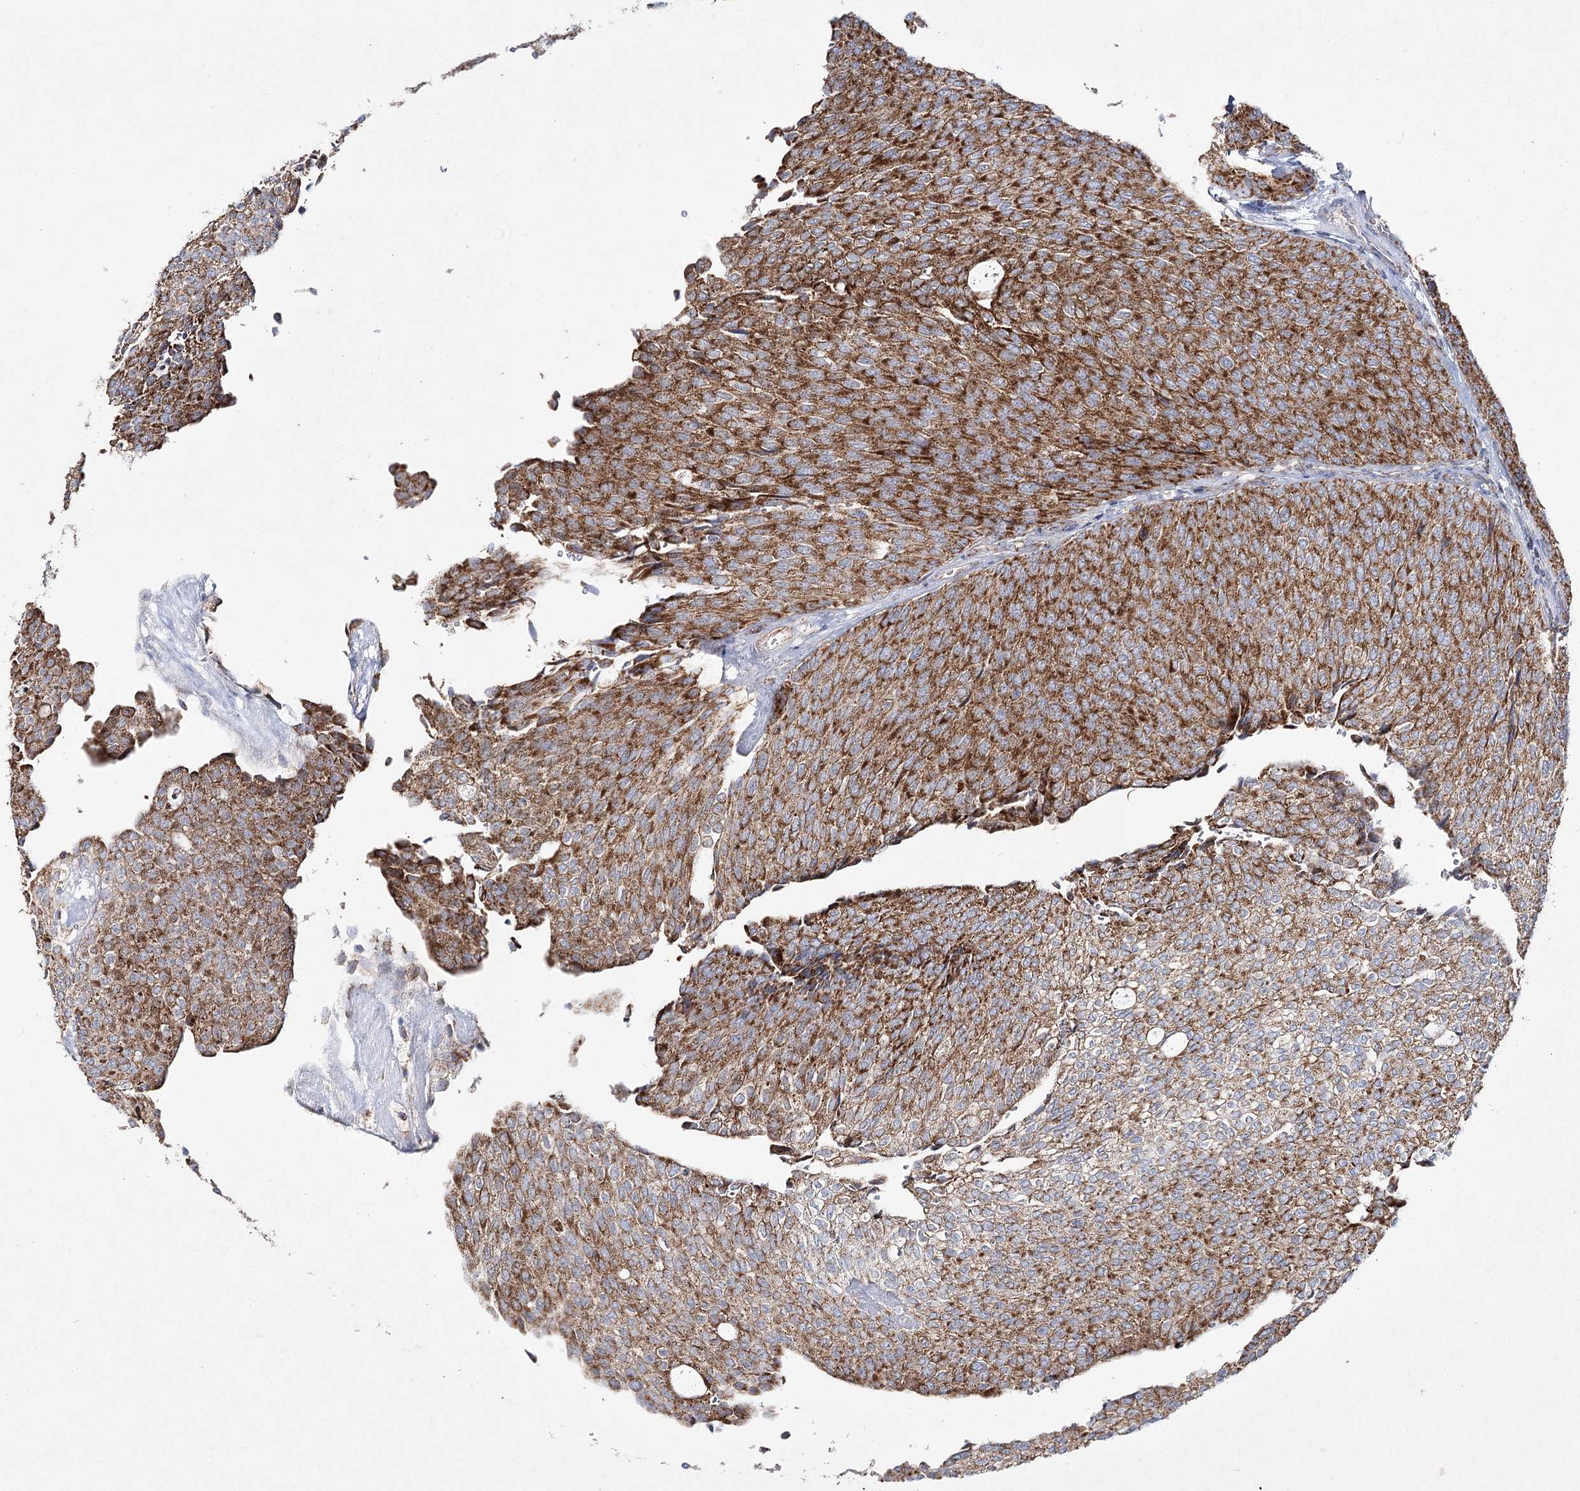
{"staining": {"intensity": "strong", "quantity": ">75%", "location": "cytoplasmic/membranous"}, "tissue": "urothelial cancer", "cell_type": "Tumor cells", "image_type": "cancer", "snomed": [{"axis": "morphology", "description": "Urothelial carcinoma, Low grade"}, {"axis": "topography", "description": "Urinary bladder"}], "caption": "Immunohistochemistry micrograph of human urothelial cancer stained for a protein (brown), which shows high levels of strong cytoplasmic/membranous positivity in approximately >75% of tumor cells.", "gene": "DNA2", "patient": {"sex": "female", "age": 79}}